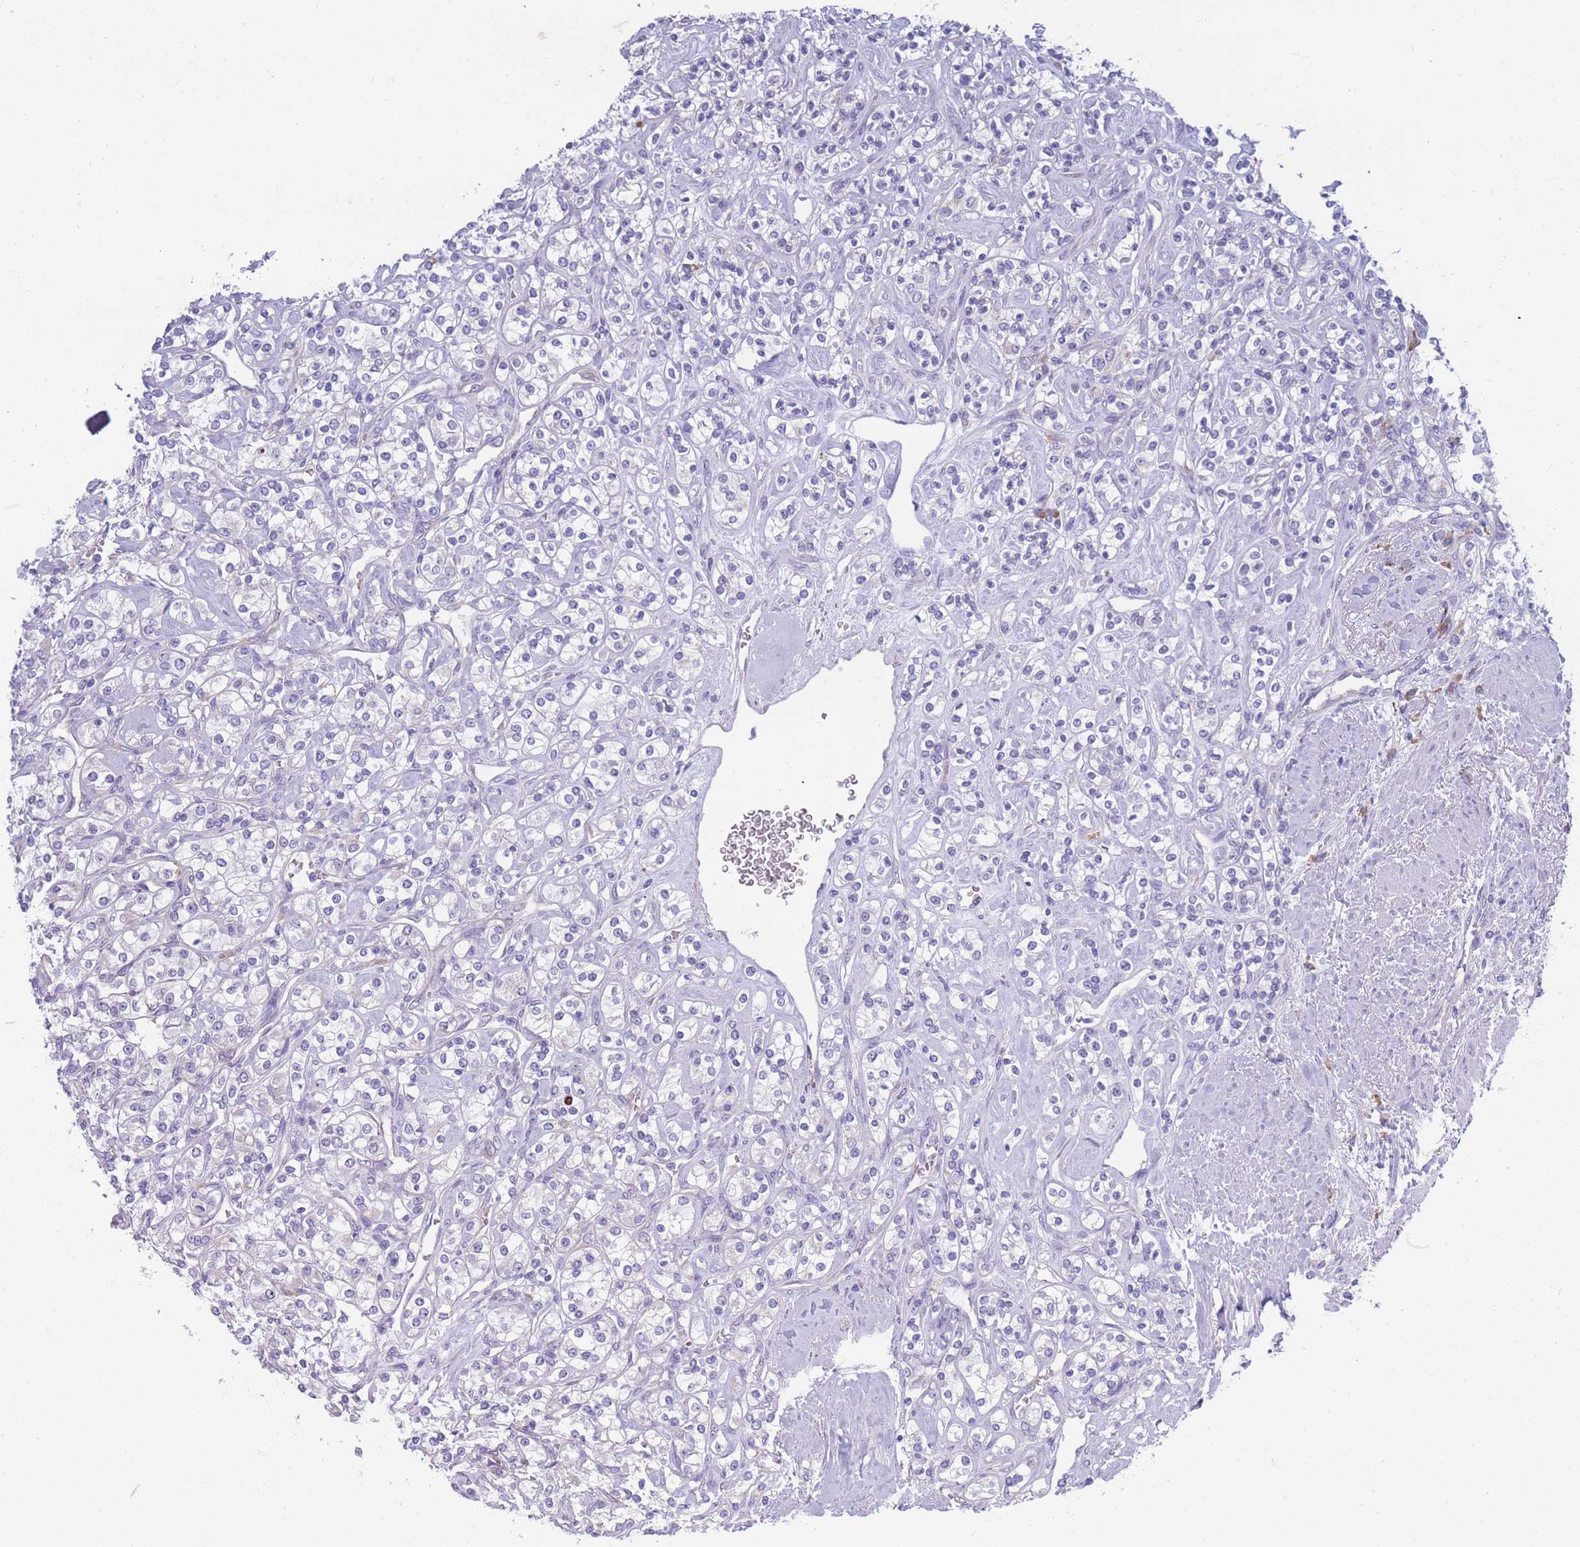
{"staining": {"intensity": "negative", "quantity": "none", "location": "none"}, "tissue": "renal cancer", "cell_type": "Tumor cells", "image_type": "cancer", "snomed": [{"axis": "morphology", "description": "Adenocarcinoma, NOS"}, {"axis": "topography", "description": "Kidney"}], "caption": "The photomicrograph exhibits no significant expression in tumor cells of adenocarcinoma (renal).", "gene": "XKR8", "patient": {"sex": "male", "age": 77}}